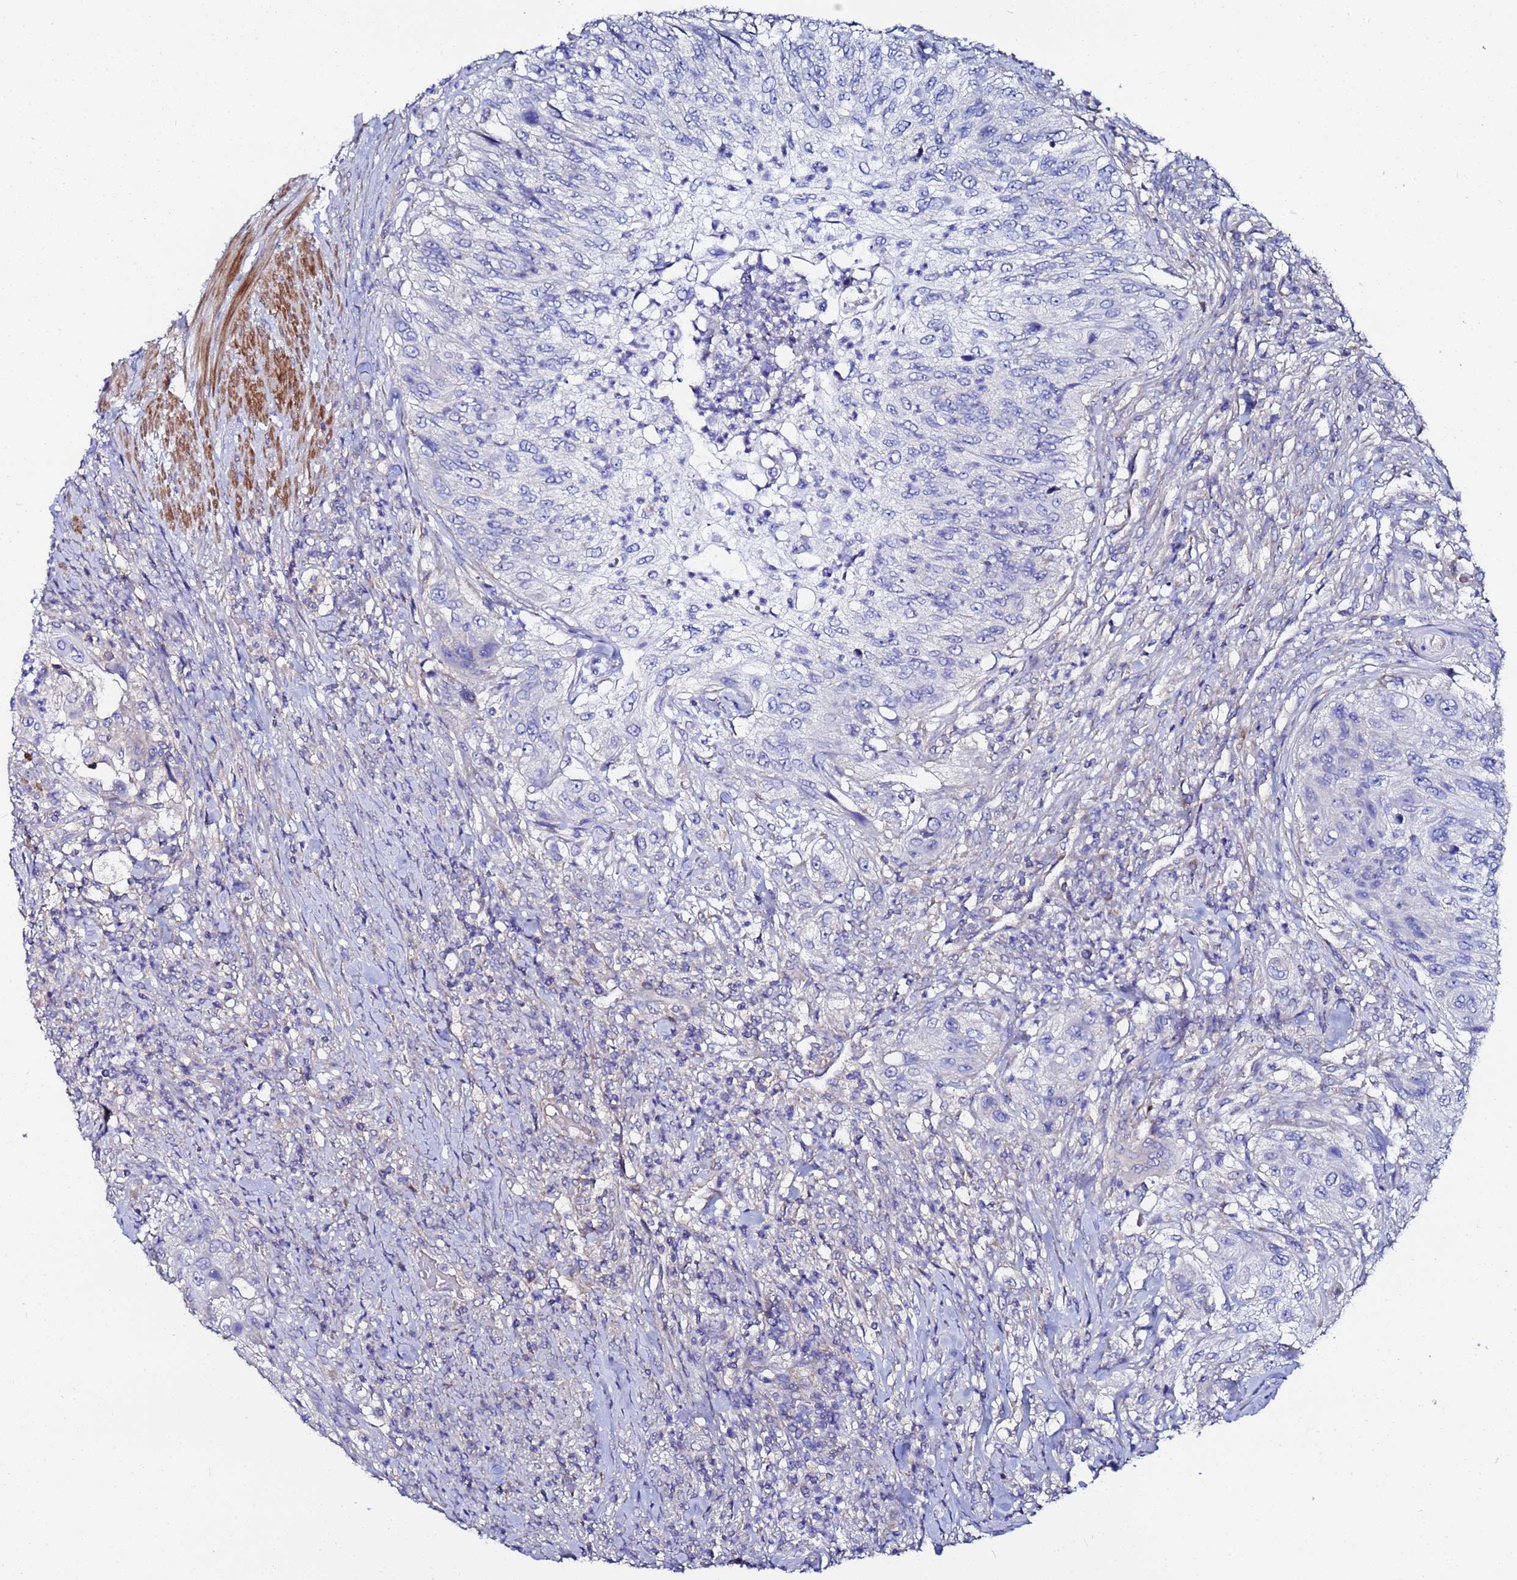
{"staining": {"intensity": "negative", "quantity": "none", "location": "none"}, "tissue": "urothelial cancer", "cell_type": "Tumor cells", "image_type": "cancer", "snomed": [{"axis": "morphology", "description": "Urothelial carcinoma, High grade"}, {"axis": "topography", "description": "Urinary bladder"}], "caption": "Protein analysis of urothelial carcinoma (high-grade) demonstrates no significant positivity in tumor cells. Brightfield microscopy of IHC stained with DAB (brown) and hematoxylin (blue), captured at high magnification.", "gene": "FAHD2A", "patient": {"sex": "female", "age": 60}}